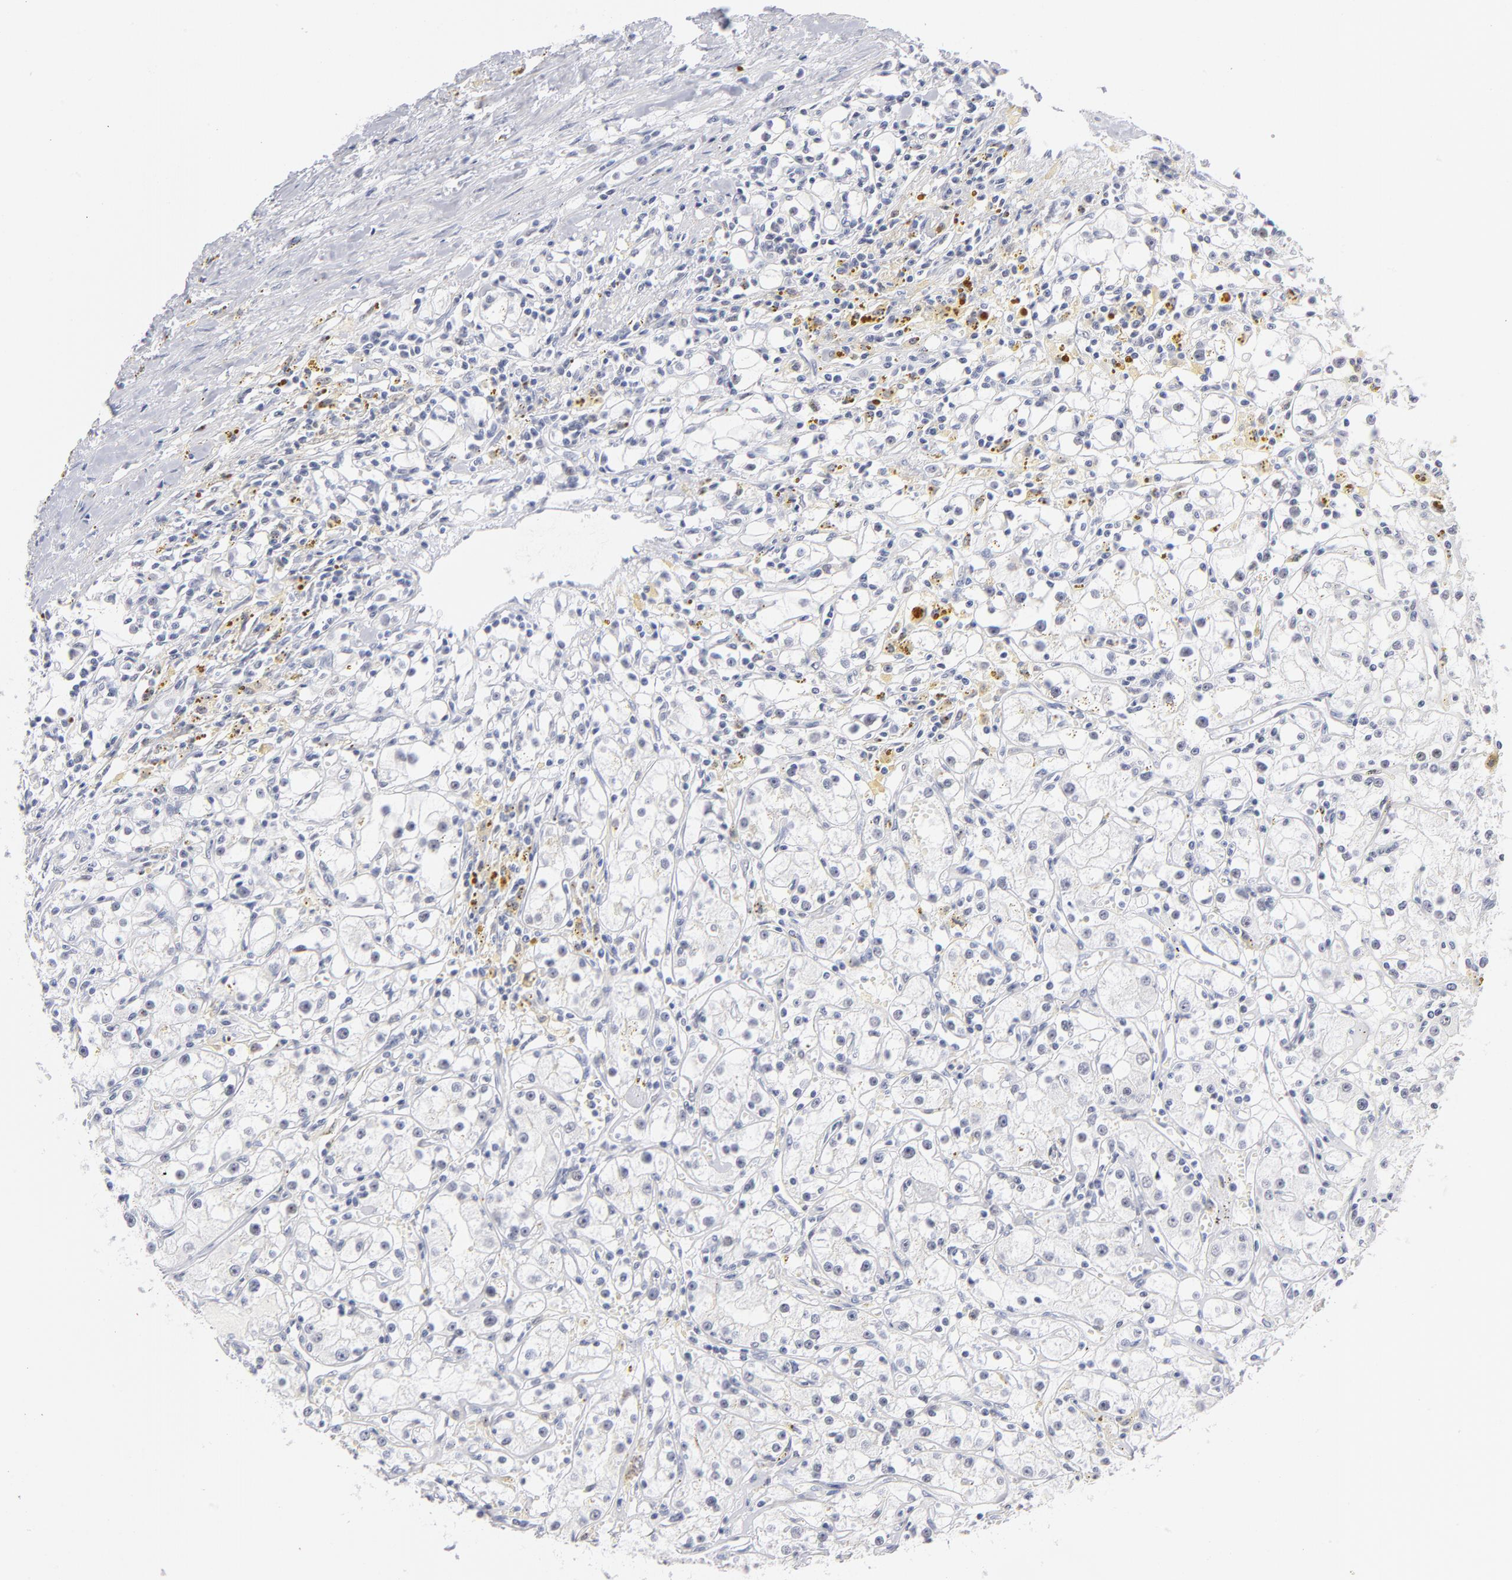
{"staining": {"intensity": "negative", "quantity": "none", "location": "none"}, "tissue": "renal cancer", "cell_type": "Tumor cells", "image_type": "cancer", "snomed": [{"axis": "morphology", "description": "Adenocarcinoma, NOS"}, {"axis": "topography", "description": "Kidney"}], "caption": "The image demonstrates no staining of tumor cells in renal adenocarcinoma. (DAB (3,3'-diaminobenzidine) immunohistochemistry visualized using brightfield microscopy, high magnification).", "gene": "KHNYN", "patient": {"sex": "male", "age": 56}}